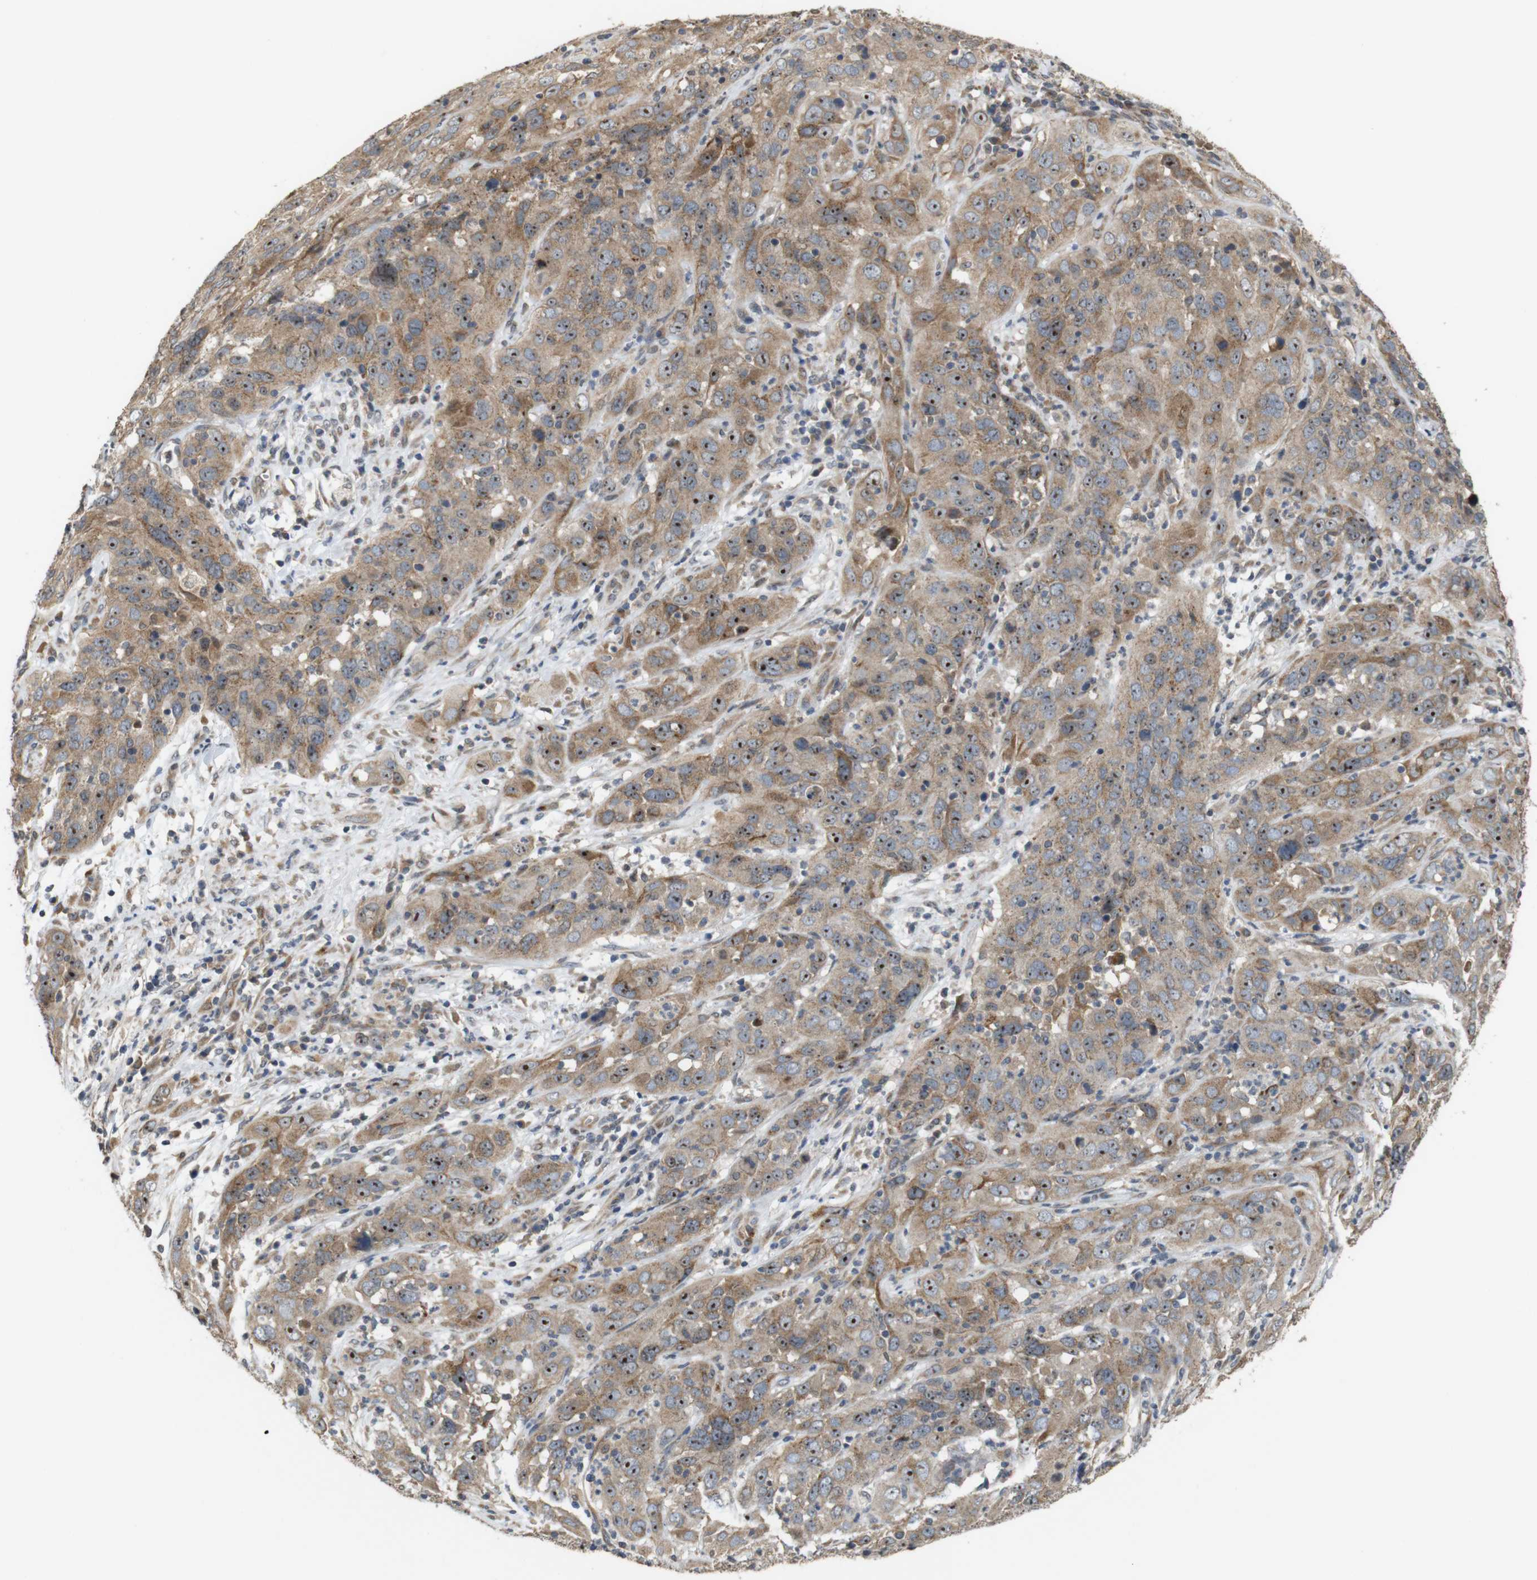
{"staining": {"intensity": "moderate", "quantity": ">75%", "location": "cytoplasmic/membranous,nuclear"}, "tissue": "cervical cancer", "cell_type": "Tumor cells", "image_type": "cancer", "snomed": [{"axis": "morphology", "description": "Squamous cell carcinoma, NOS"}, {"axis": "topography", "description": "Cervix"}], "caption": "Squamous cell carcinoma (cervical) stained with immunohistochemistry shows moderate cytoplasmic/membranous and nuclear staining in approximately >75% of tumor cells. Using DAB (brown) and hematoxylin (blue) stains, captured at high magnification using brightfield microscopy.", "gene": "EFCAB14", "patient": {"sex": "female", "age": 32}}